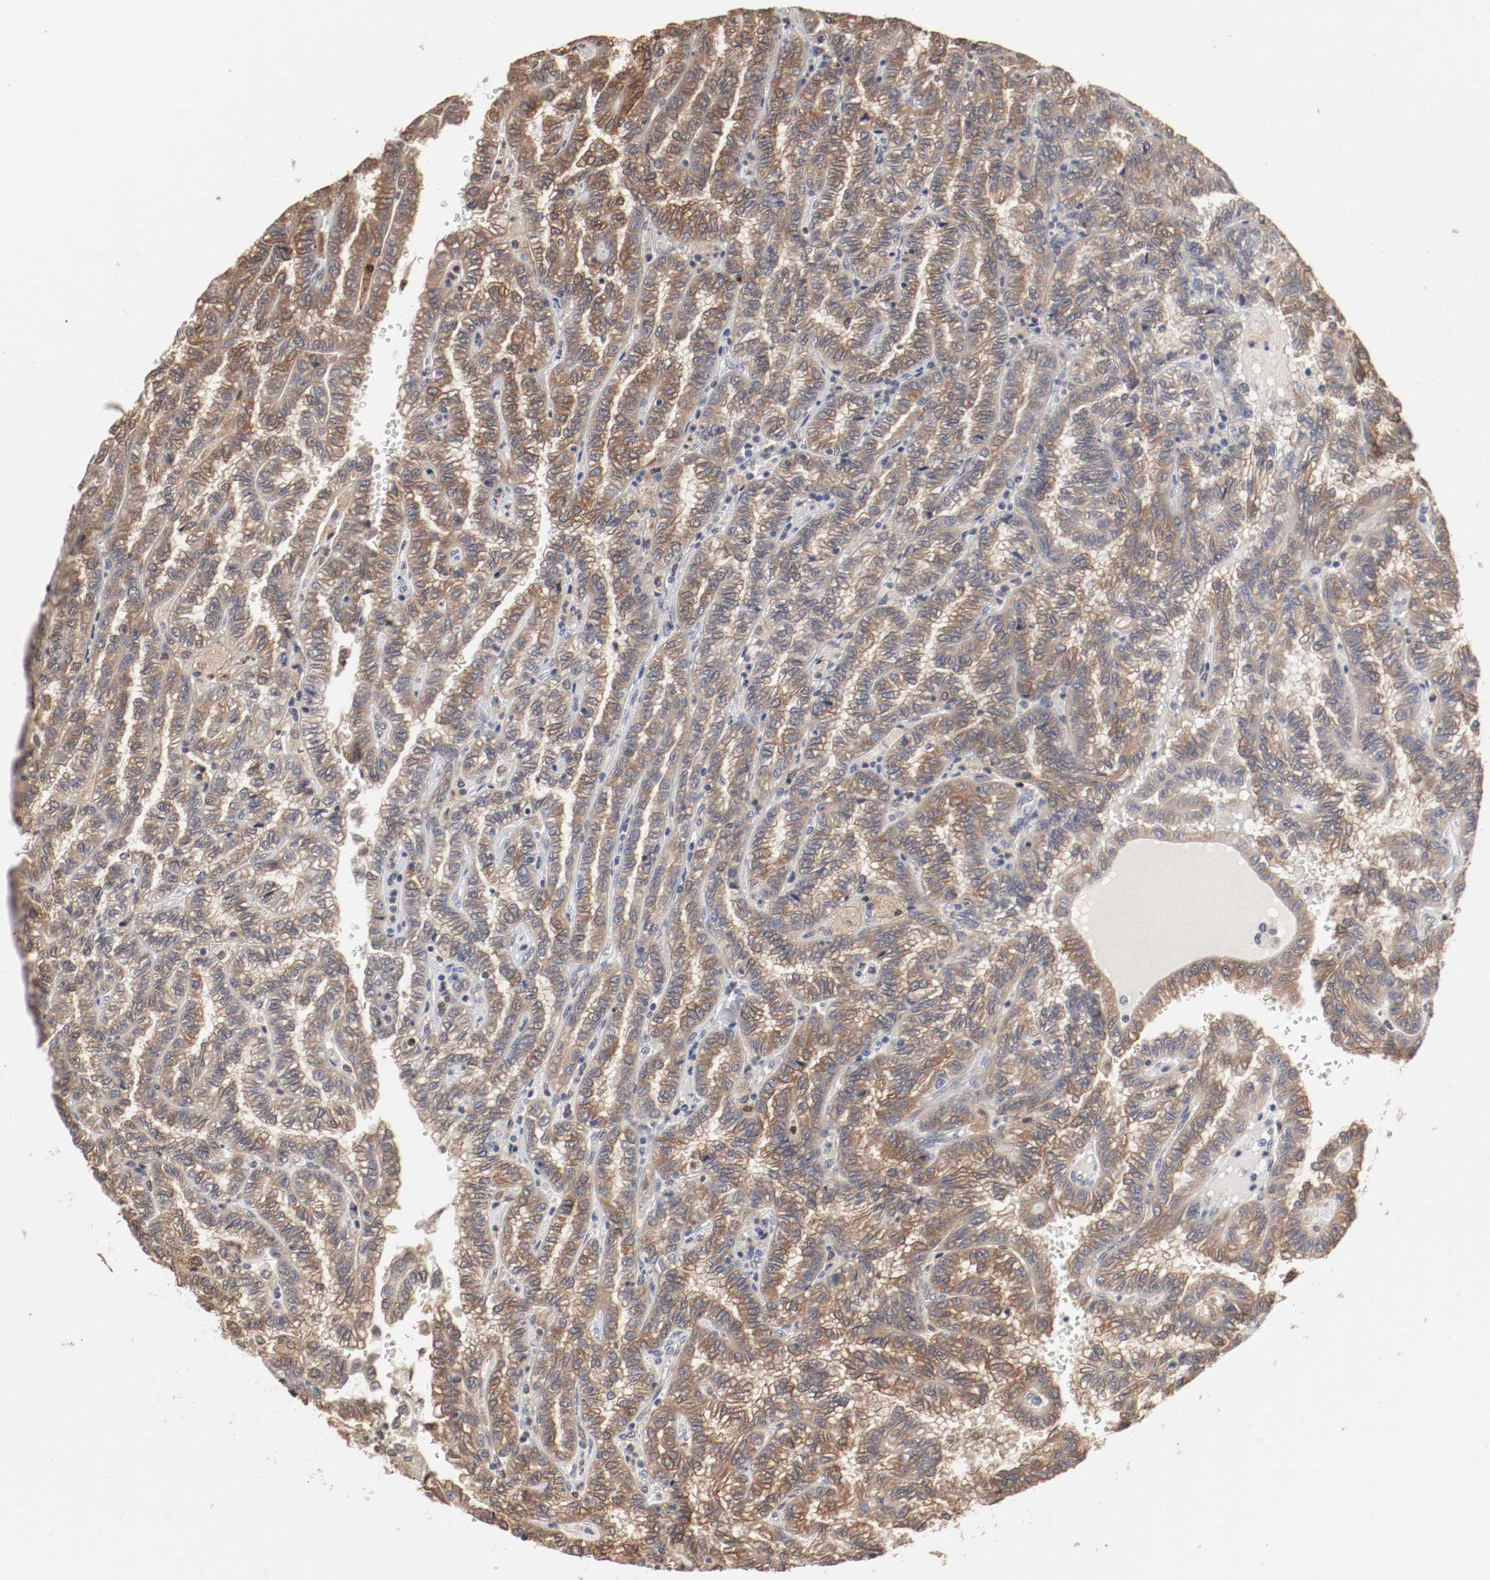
{"staining": {"intensity": "moderate", "quantity": ">75%", "location": "cytoplasmic/membranous"}, "tissue": "renal cancer", "cell_type": "Tumor cells", "image_type": "cancer", "snomed": [{"axis": "morphology", "description": "Inflammation, NOS"}, {"axis": "morphology", "description": "Adenocarcinoma, NOS"}, {"axis": "topography", "description": "Kidney"}], "caption": "Moderate cytoplasmic/membranous expression is seen in approximately >75% of tumor cells in renal cancer (adenocarcinoma). Immunohistochemistry stains the protein in brown and the nuclei are stained blue.", "gene": "WASL", "patient": {"sex": "male", "age": 68}}